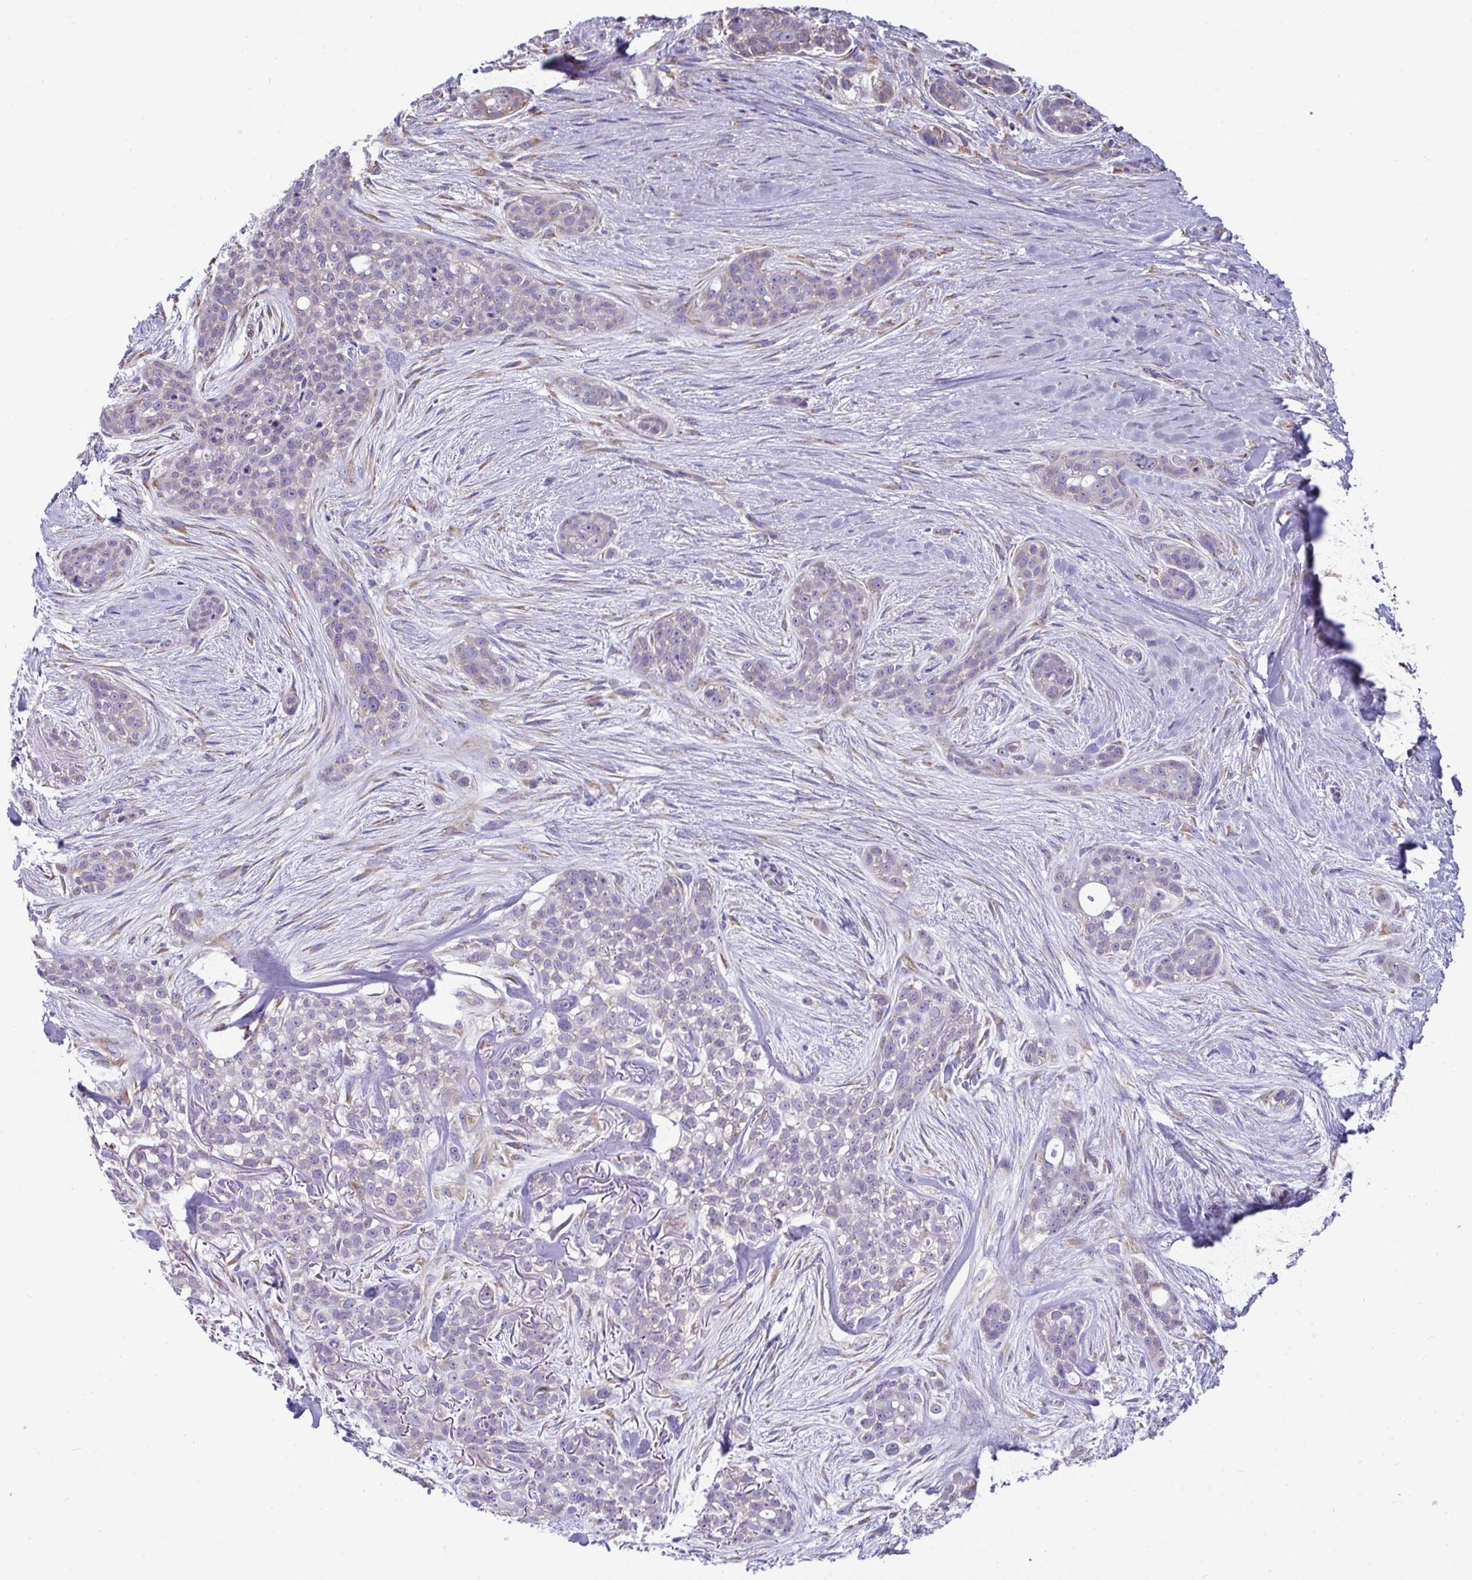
{"staining": {"intensity": "negative", "quantity": "none", "location": "none"}, "tissue": "skin cancer", "cell_type": "Tumor cells", "image_type": "cancer", "snomed": [{"axis": "morphology", "description": "Basal cell carcinoma"}, {"axis": "topography", "description": "Skin"}], "caption": "Immunohistochemistry image of skin basal cell carcinoma stained for a protein (brown), which demonstrates no staining in tumor cells.", "gene": "RPL7", "patient": {"sex": "female", "age": 79}}